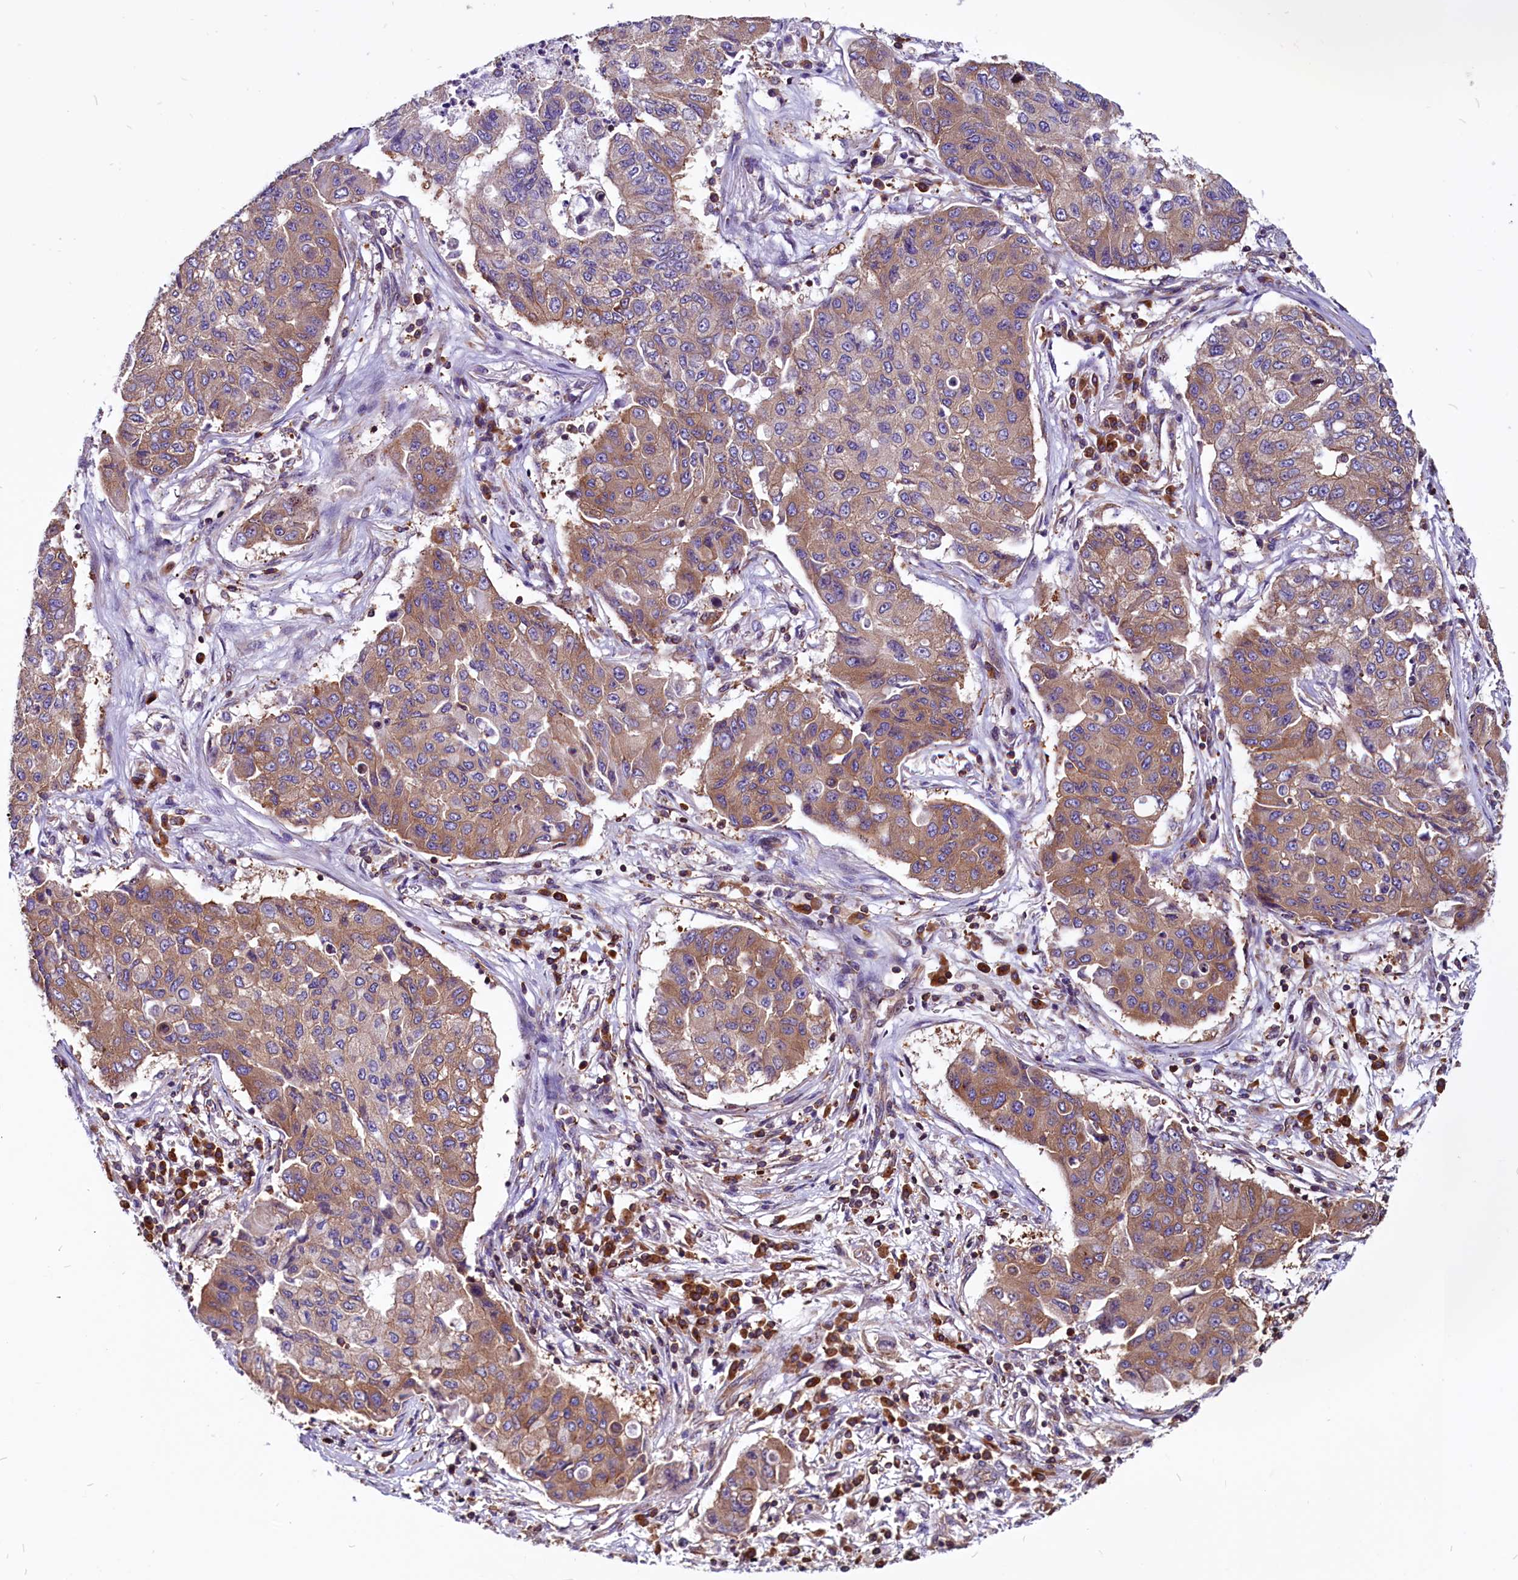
{"staining": {"intensity": "moderate", "quantity": ">75%", "location": "cytoplasmic/membranous"}, "tissue": "lung cancer", "cell_type": "Tumor cells", "image_type": "cancer", "snomed": [{"axis": "morphology", "description": "Squamous cell carcinoma, NOS"}, {"axis": "topography", "description": "Lung"}], "caption": "Protein expression analysis of lung cancer (squamous cell carcinoma) reveals moderate cytoplasmic/membranous expression in approximately >75% of tumor cells.", "gene": "EIF3G", "patient": {"sex": "male", "age": 74}}